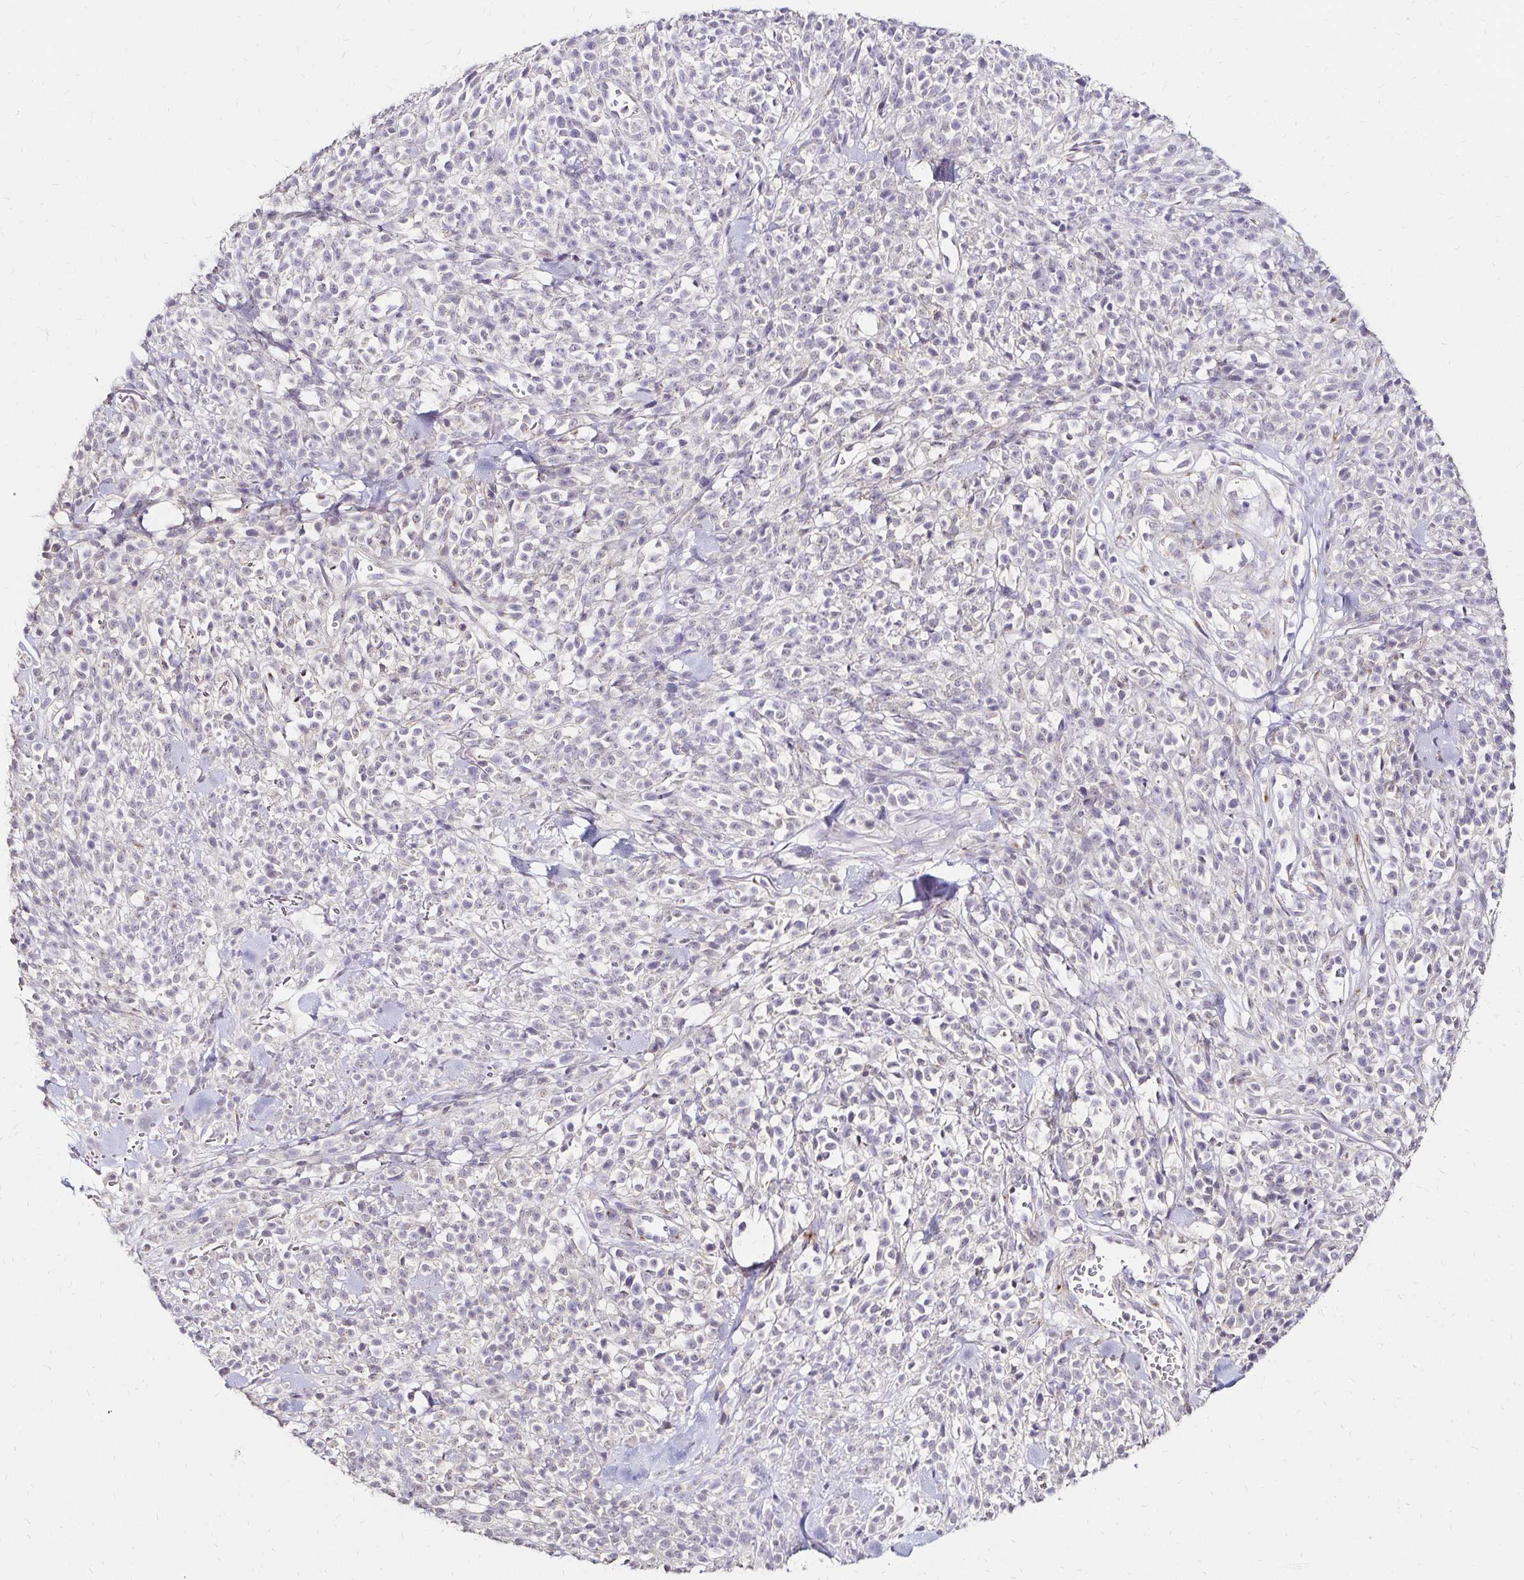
{"staining": {"intensity": "negative", "quantity": "none", "location": "none"}, "tissue": "melanoma", "cell_type": "Tumor cells", "image_type": "cancer", "snomed": [{"axis": "morphology", "description": "Malignant melanoma, NOS"}, {"axis": "topography", "description": "Skin"}, {"axis": "topography", "description": "Skin of trunk"}], "caption": "Malignant melanoma stained for a protein using IHC reveals no staining tumor cells.", "gene": "PRIMA1", "patient": {"sex": "male", "age": 74}}